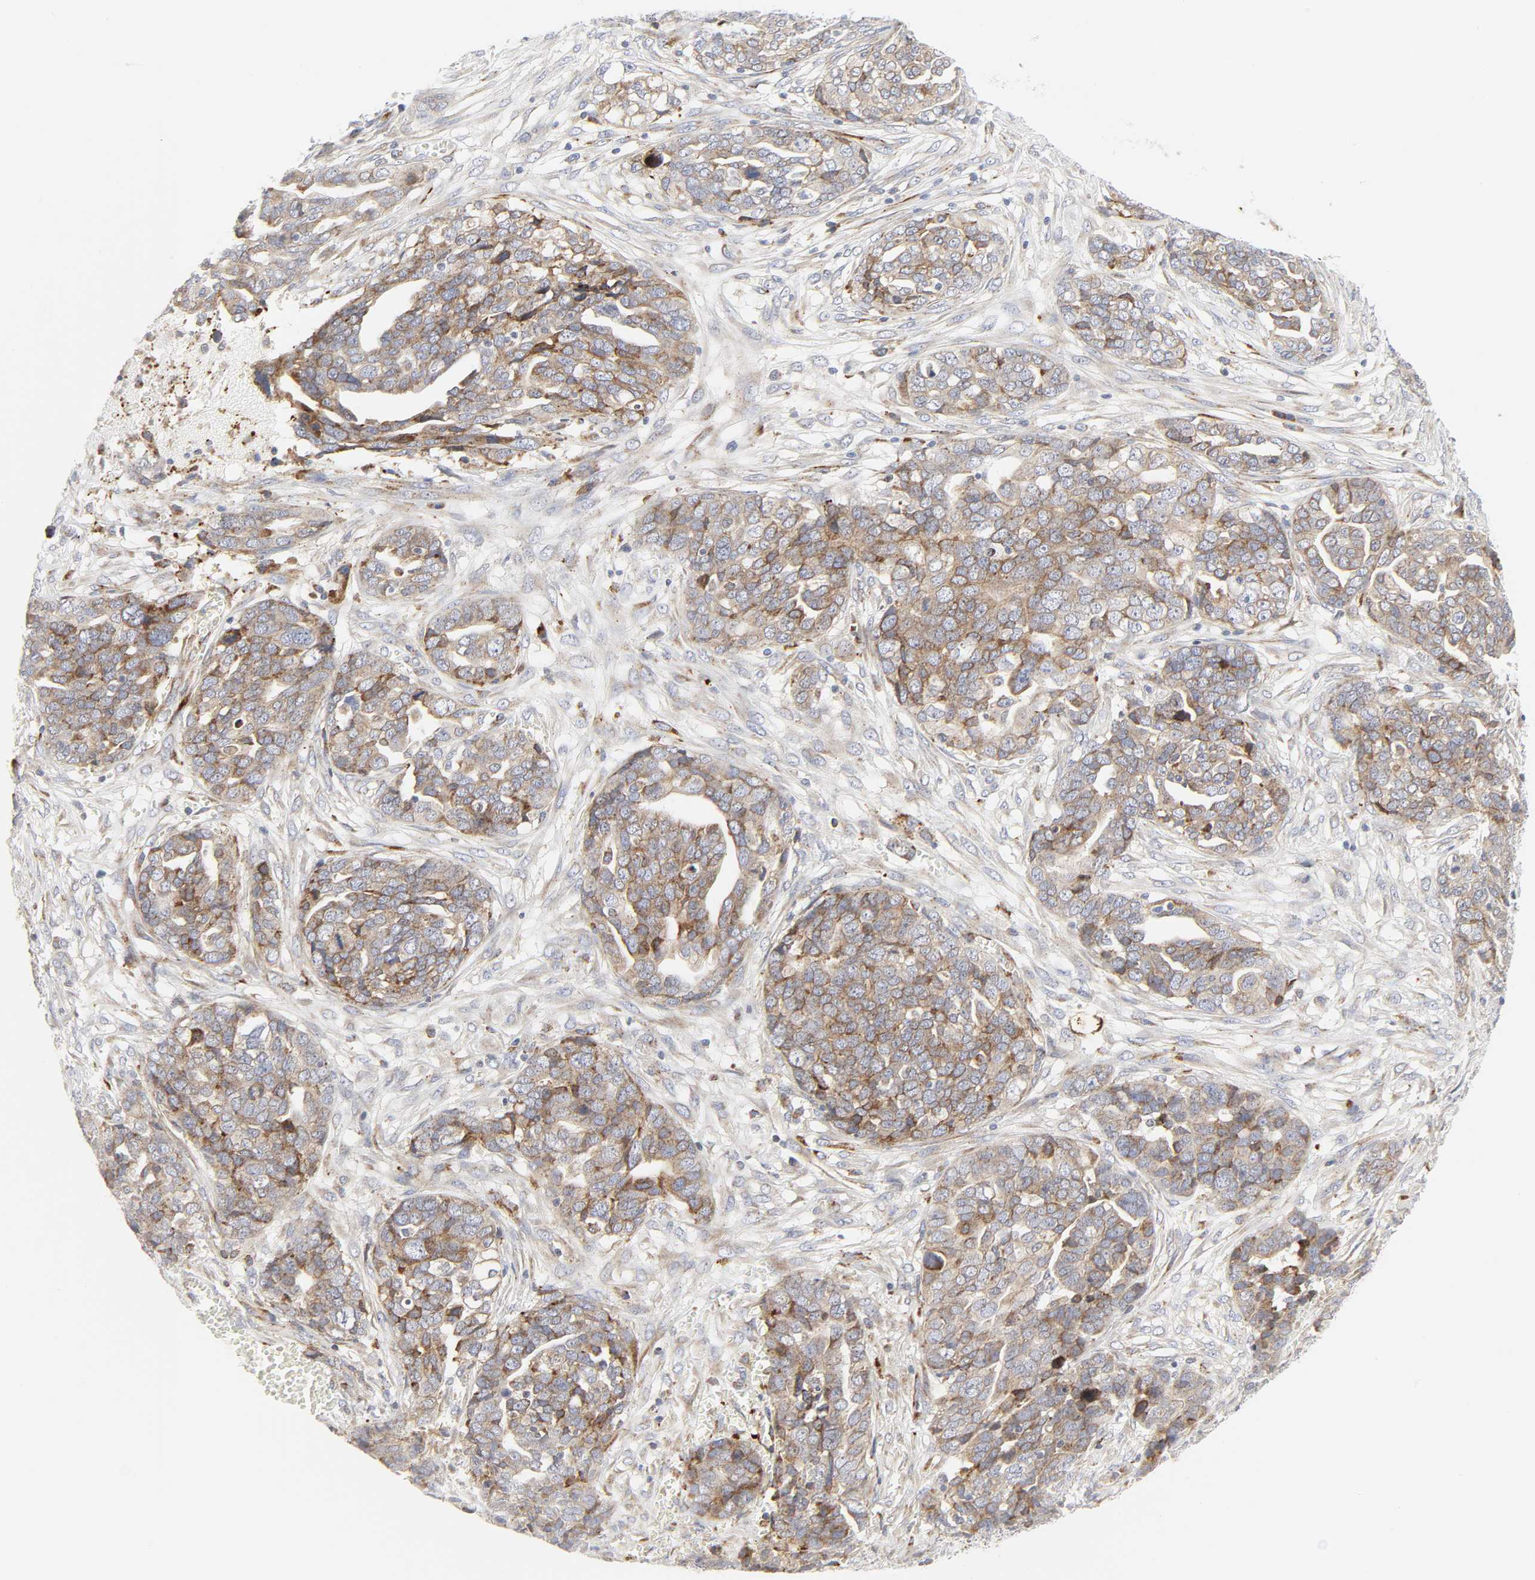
{"staining": {"intensity": "moderate", "quantity": ">75%", "location": "cytoplasmic/membranous"}, "tissue": "ovarian cancer", "cell_type": "Tumor cells", "image_type": "cancer", "snomed": [{"axis": "morphology", "description": "Normal tissue, NOS"}, {"axis": "morphology", "description": "Cystadenocarcinoma, serous, NOS"}, {"axis": "topography", "description": "Fallopian tube"}, {"axis": "topography", "description": "Ovary"}], "caption": "High-magnification brightfield microscopy of ovarian serous cystadenocarcinoma stained with DAB (brown) and counterstained with hematoxylin (blue). tumor cells exhibit moderate cytoplasmic/membranous staining is seen in approximately>75% of cells.", "gene": "LRP6", "patient": {"sex": "female", "age": 56}}